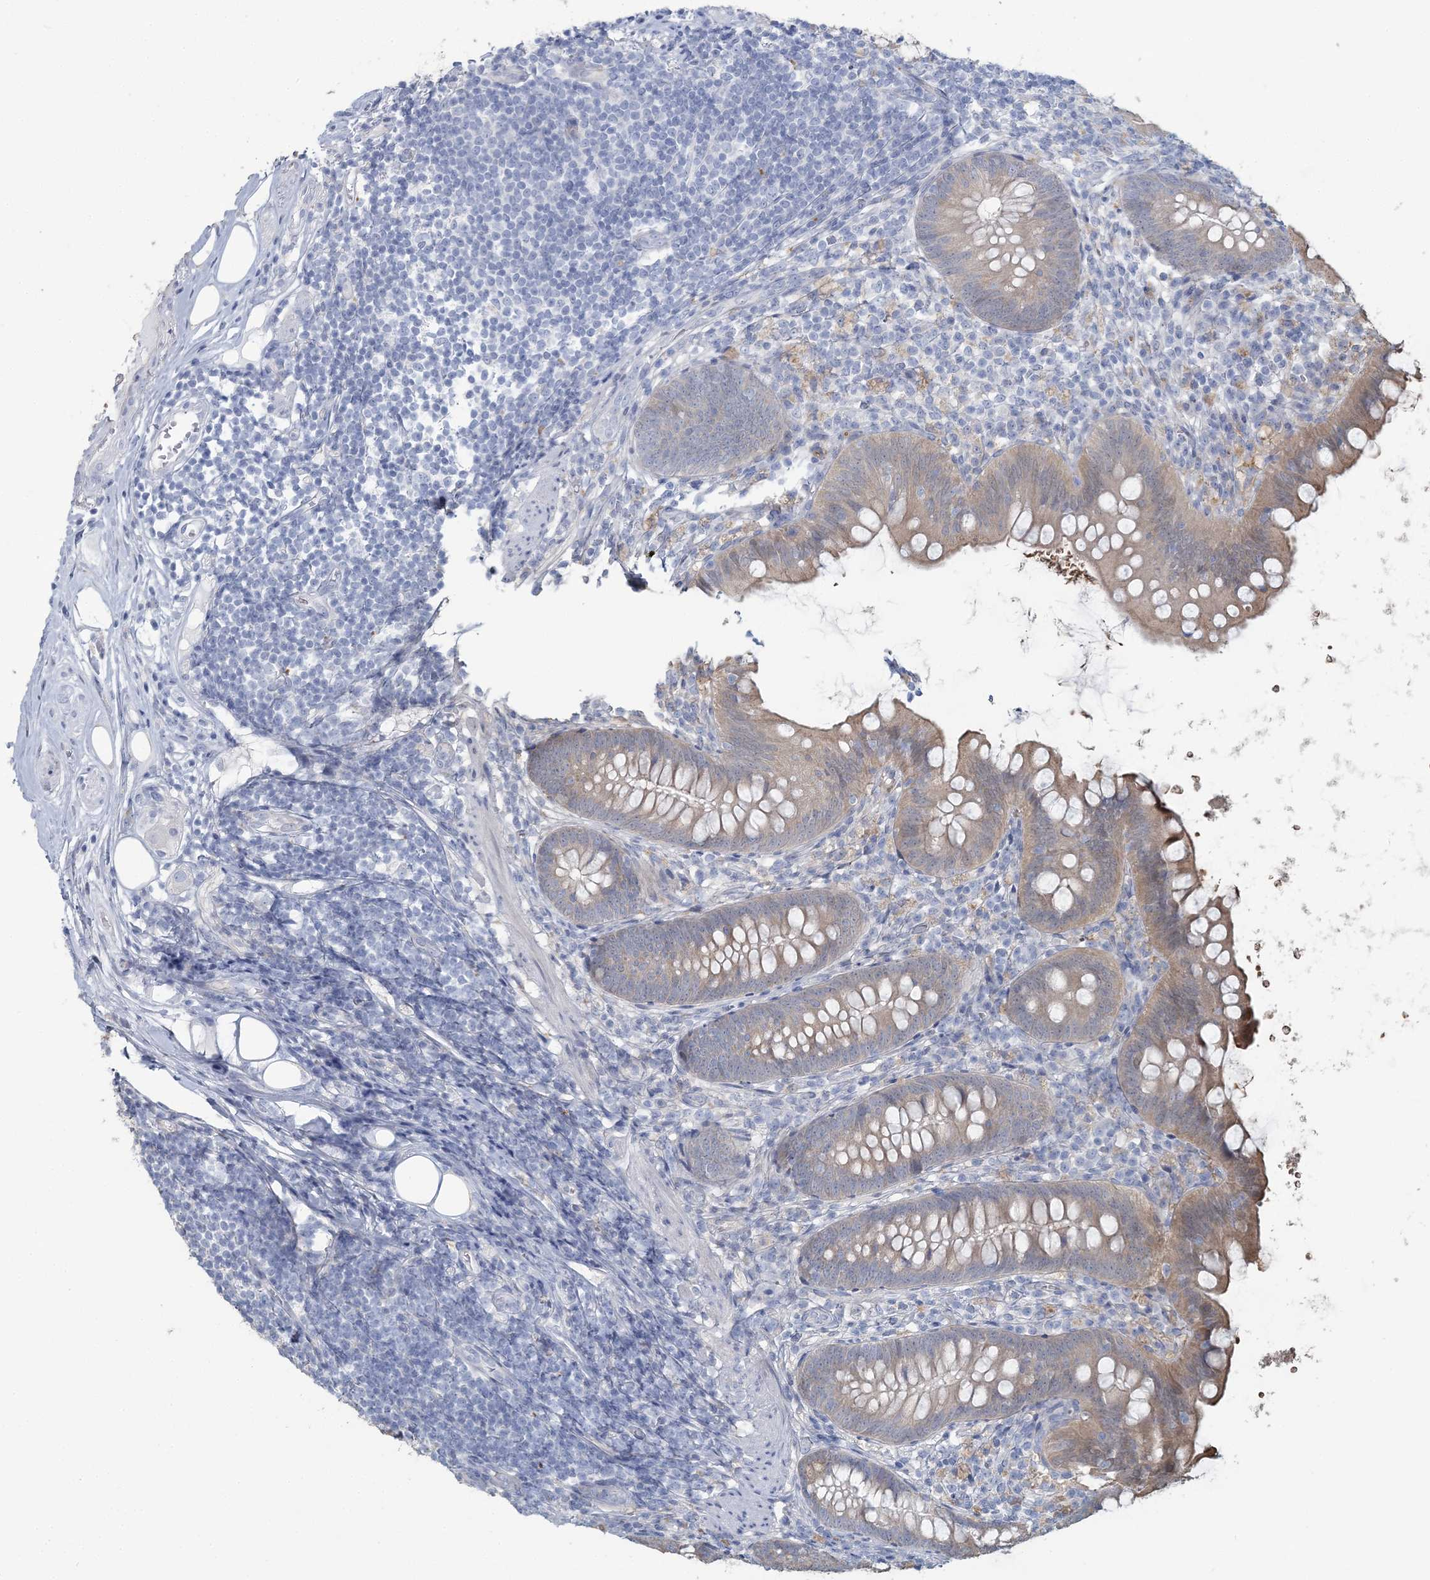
{"staining": {"intensity": "moderate", "quantity": "25%-75%", "location": "cytoplasmic/membranous"}, "tissue": "appendix", "cell_type": "Glandular cells", "image_type": "normal", "snomed": [{"axis": "morphology", "description": "Normal tissue, NOS"}, {"axis": "topography", "description": "Appendix"}], "caption": "Immunohistochemistry (IHC) histopathology image of unremarkable appendix stained for a protein (brown), which demonstrates medium levels of moderate cytoplasmic/membranous expression in about 25%-75% of glandular cells.", "gene": "CMBL", "patient": {"sex": "female", "age": 62}}